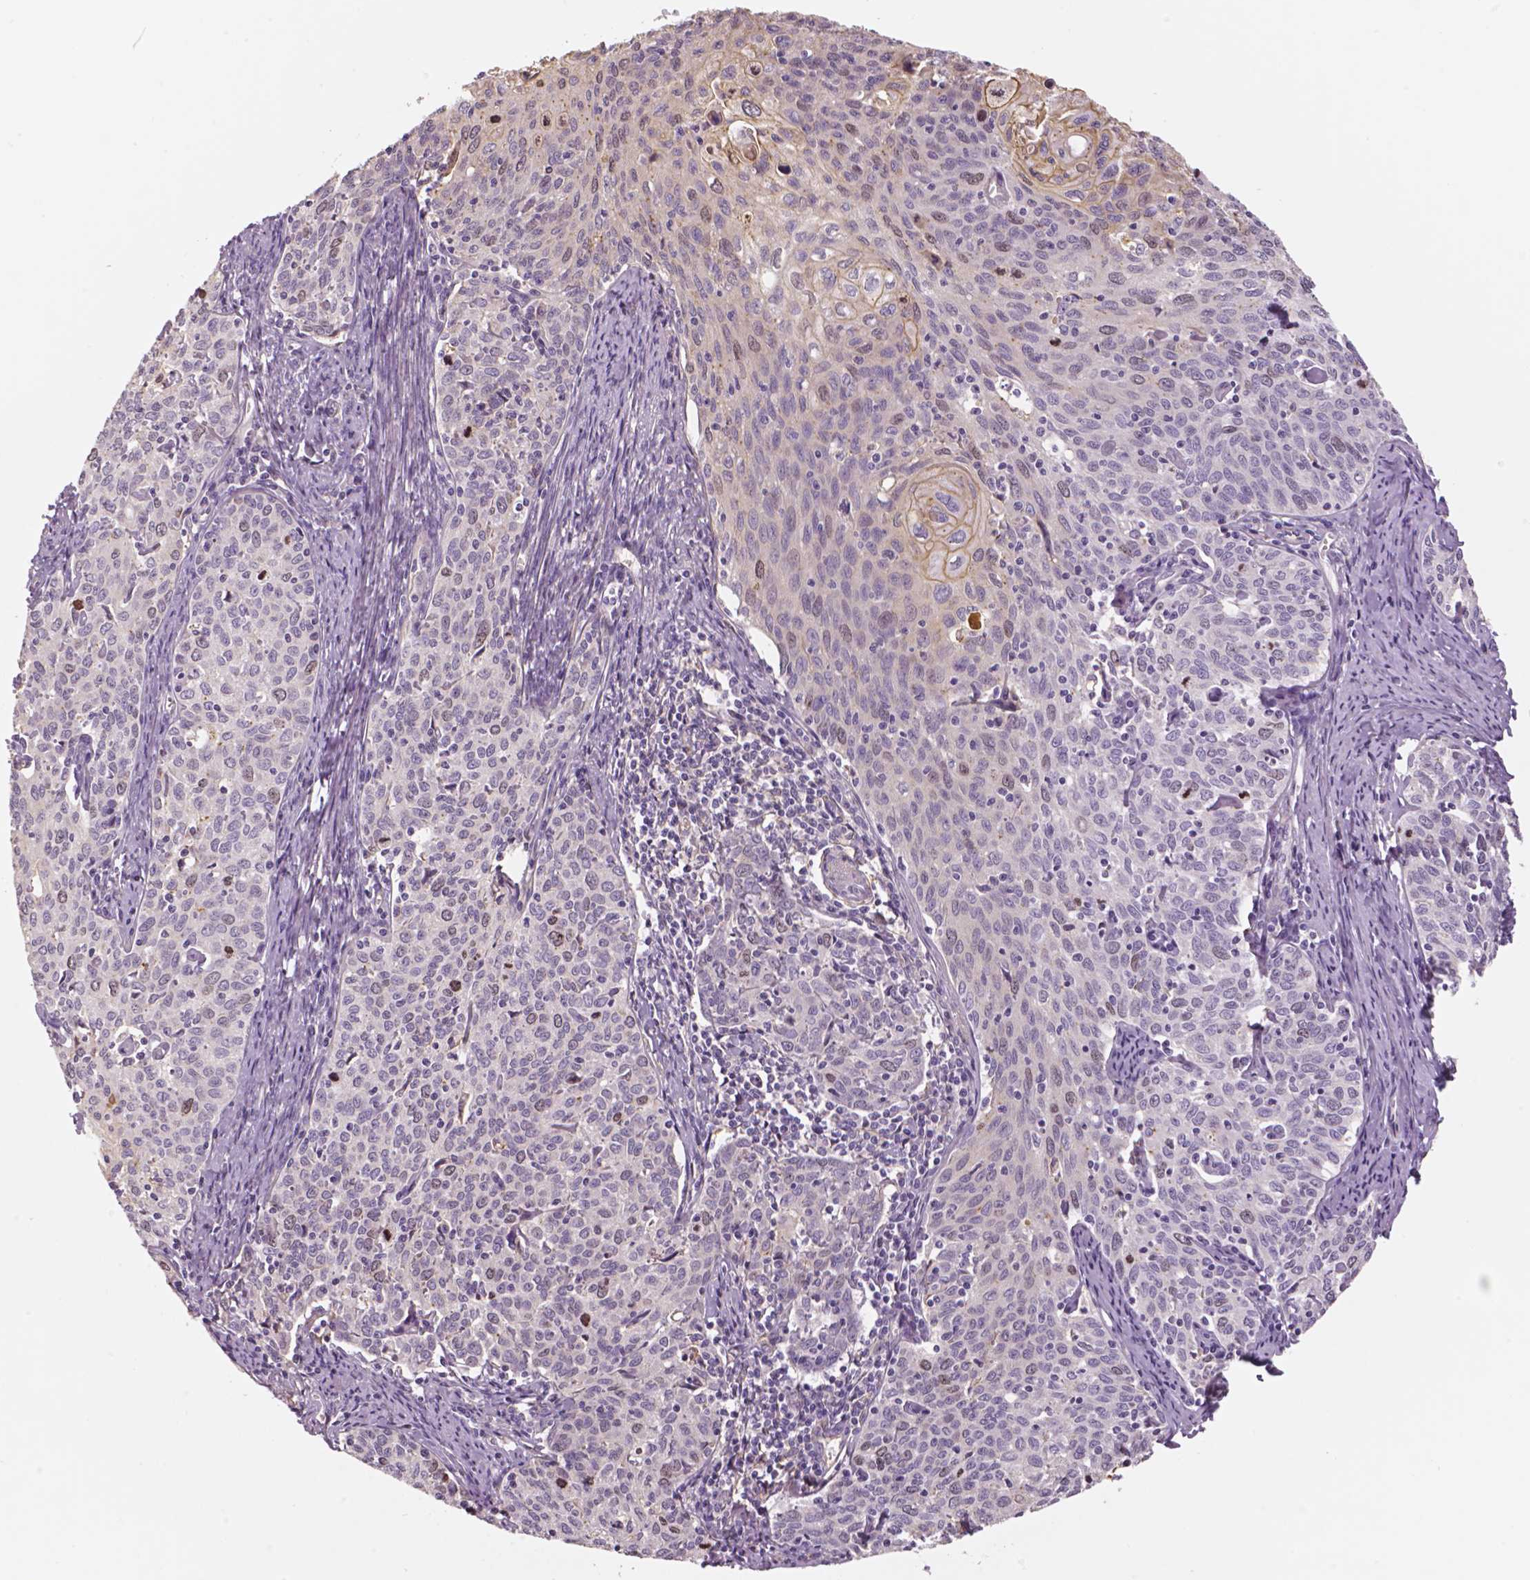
{"staining": {"intensity": "weak", "quantity": "<25%", "location": "cytoplasmic/membranous"}, "tissue": "cervical cancer", "cell_type": "Tumor cells", "image_type": "cancer", "snomed": [{"axis": "morphology", "description": "Squamous cell carcinoma, NOS"}, {"axis": "topography", "description": "Cervix"}], "caption": "Immunohistochemistry photomicrograph of neoplastic tissue: human squamous cell carcinoma (cervical) stained with DAB (3,3'-diaminobenzidine) shows no significant protein positivity in tumor cells.", "gene": "MKI67", "patient": {"sex": "female", "age": 62}}